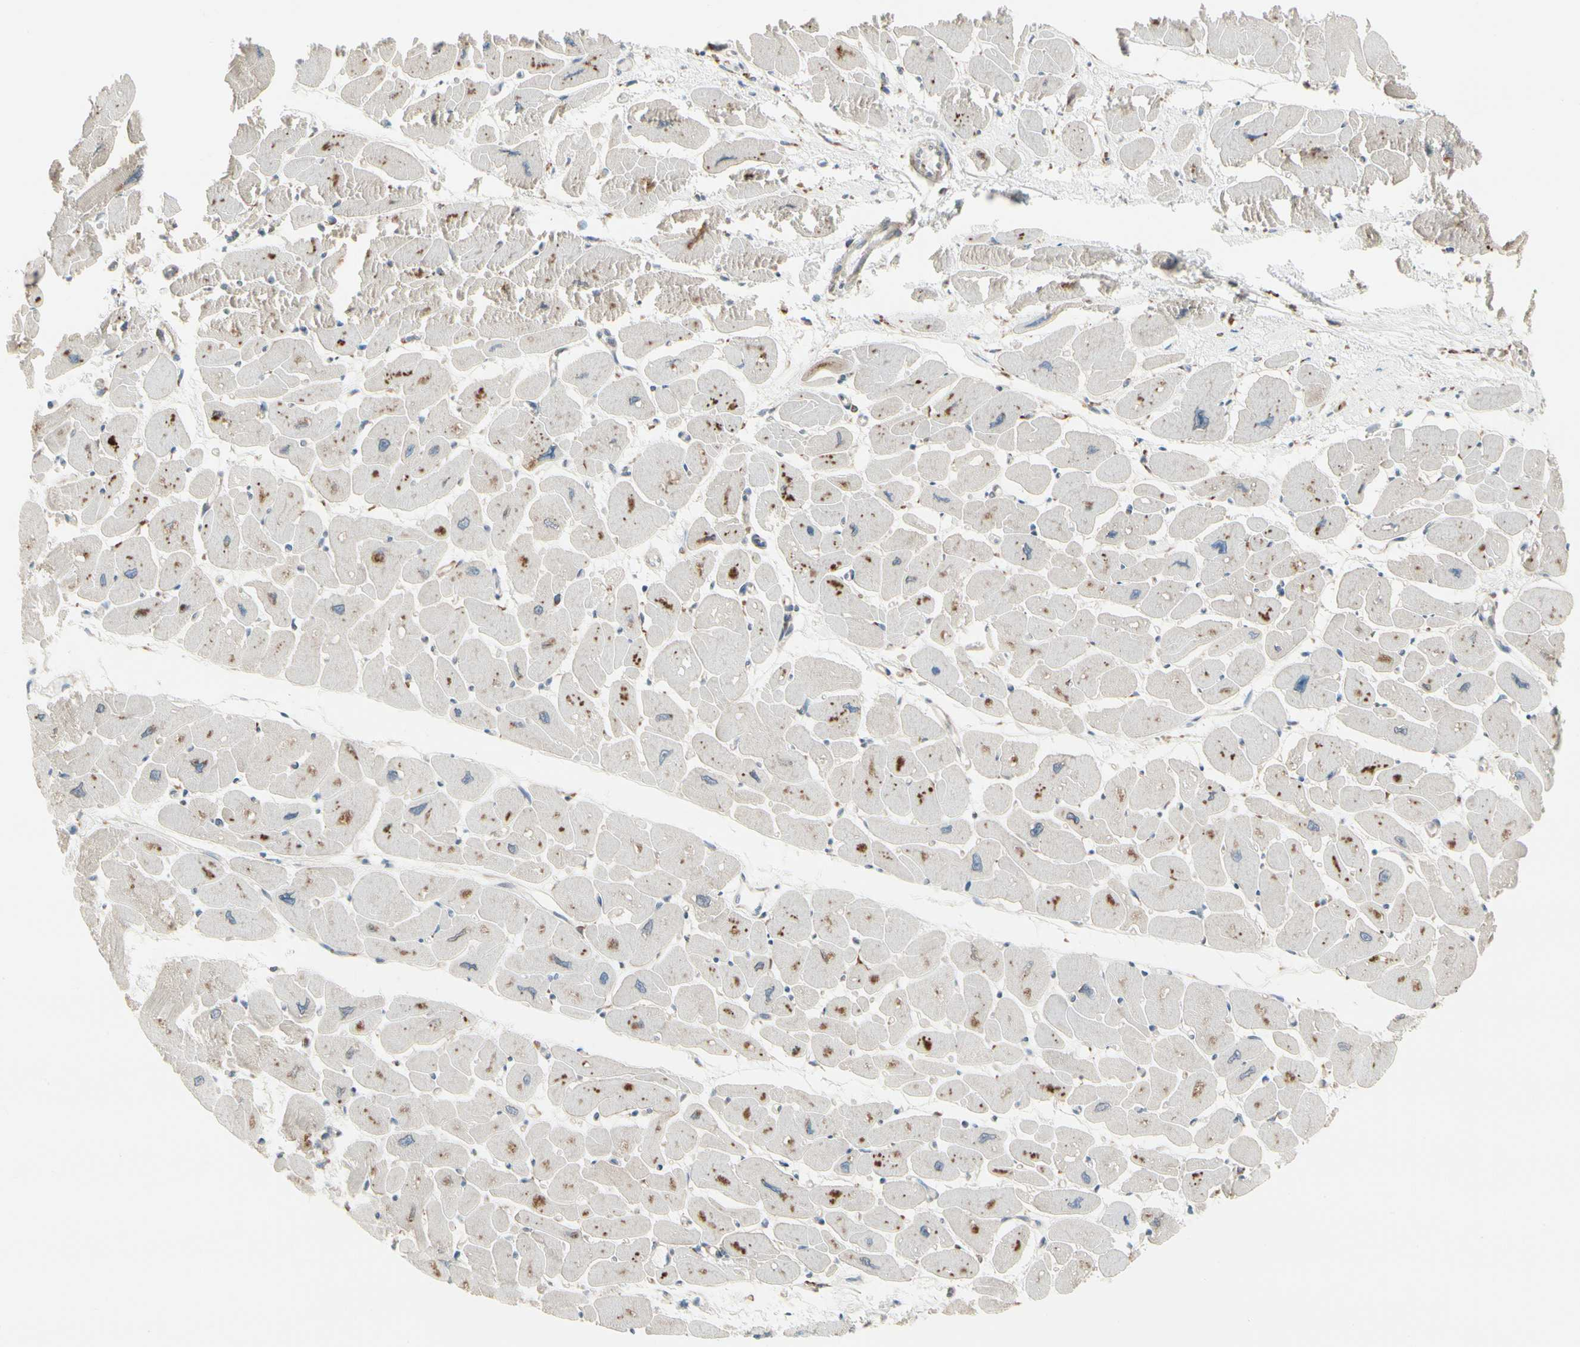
{"staining": {"intensity": "moderate", "quantity": "25%-75%", "location": "cytoplasmic/membranous"}, "tissue": "heart muscle", "cell_type": "Cardiomyocytes", "image_type": "normal", "snomed": [{"axis": "morphology", "description": "Normal tissue, NOS"}, {"axis": "topography", "description": "Heart"}], "caption": "A medium amount of moderate cytoplasmic/membranous staining is identified in about 25%-75% of cardiomyocytes in unremarkable heart muscle. (IHC, brightfield microscopy, high magnification).", "gene": "FNDC3A", "patient": {"sex": "female", "age": 54}}